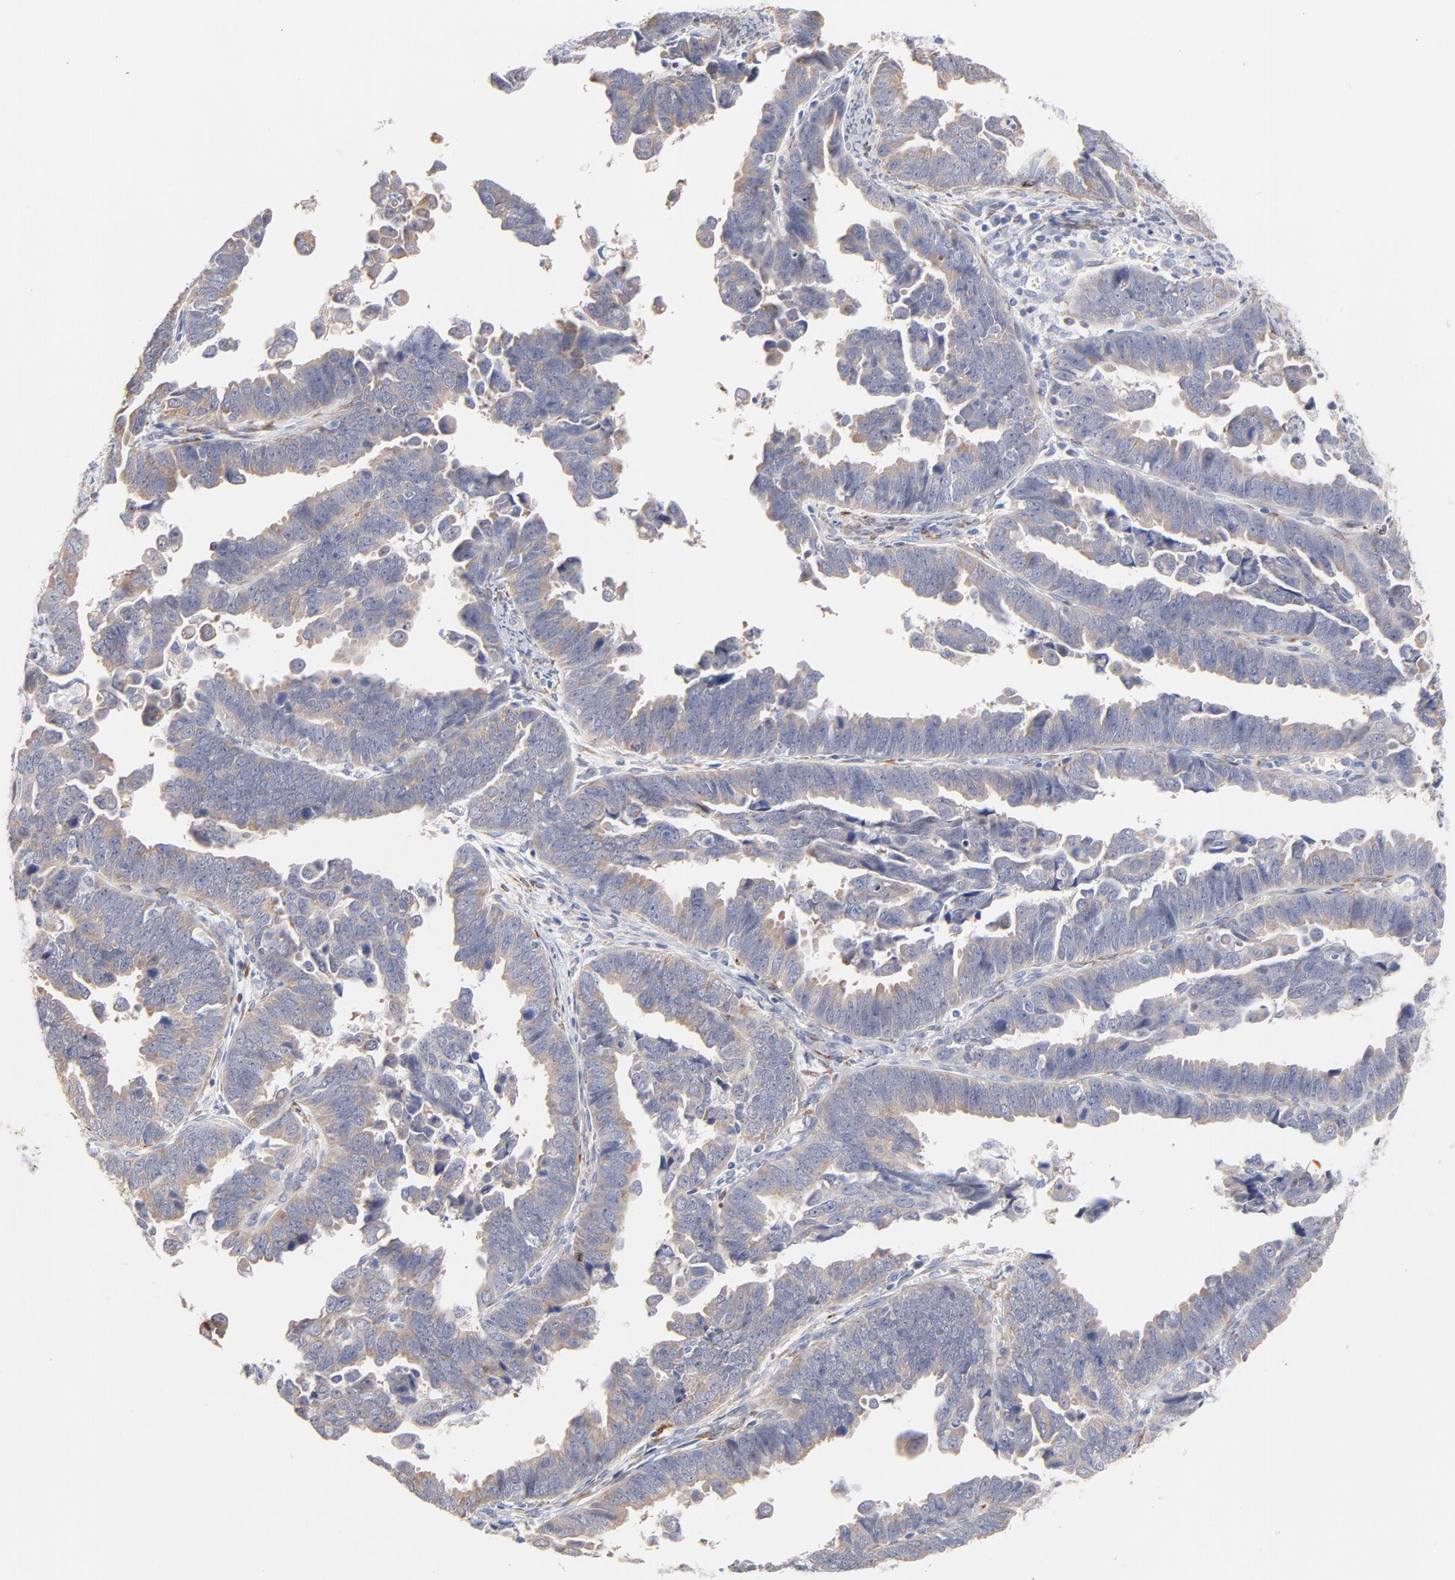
{"staining": {"intensity": "weak", "quantity": "25%-75%", "location": "cytoplasmic/membranous"}, "tissue": "endometrial cancer", "cell_type": "Tumor cells", "image_type": "cancer", "snomed": [{"axis": "morphology", "description": "Adenocarcinoma, NOS"}, {"axis": "topography", "description": "Endometrium"}], "caption": "The histopathology image reveals a brown stain indicating the presence of a protein in the cytoplasmic/membranous of tumor cells in endometrial cancer.", "gene": "MID1", "patient": {"sex": "female", "age": 75}}